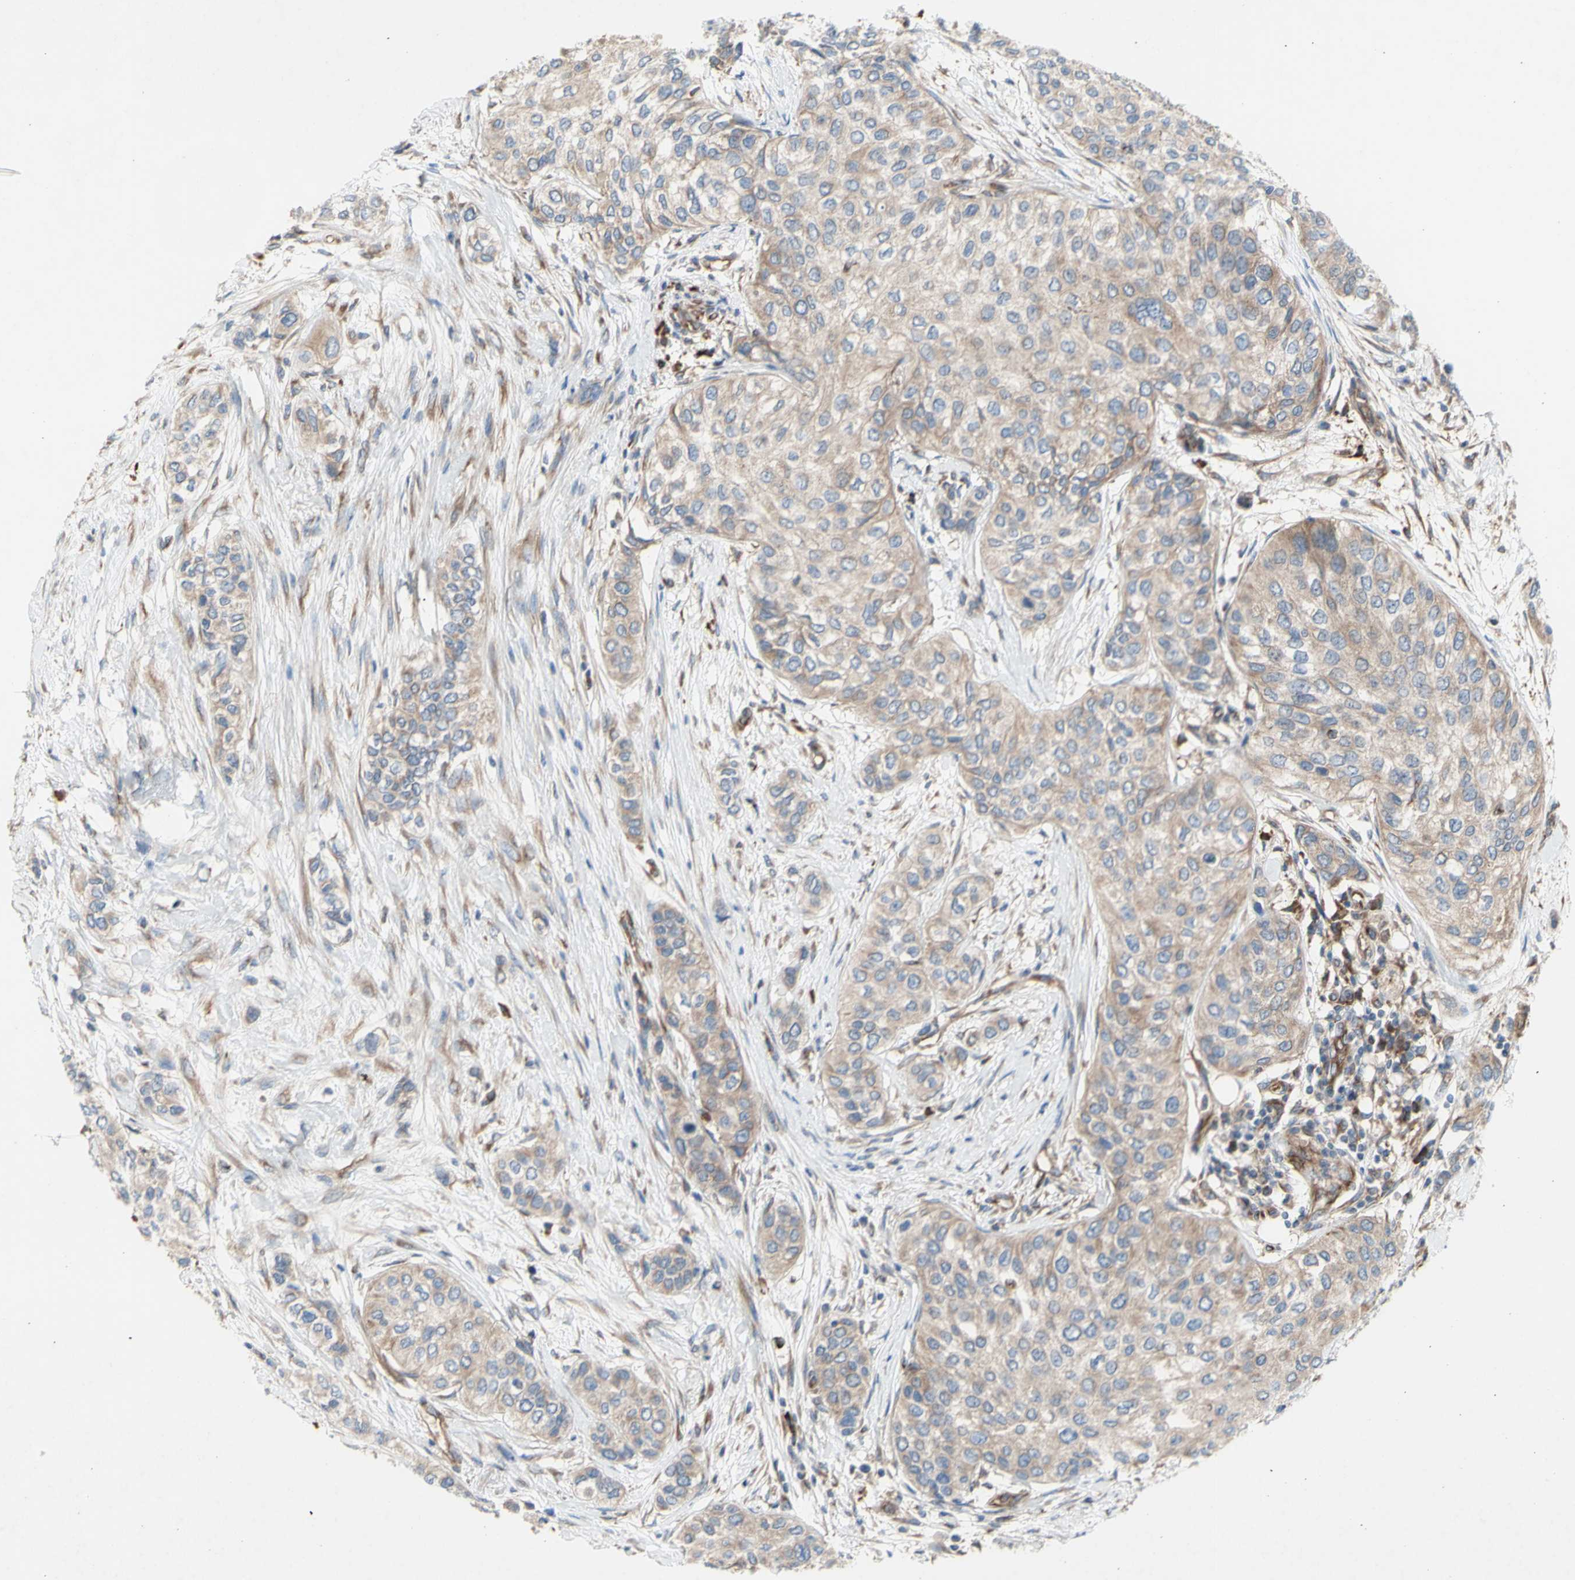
{"staining": {"intensity": "weak", "quantity": ">75%", "location": "cytoplasmic/membranous"}, "tissue": "urothelial cancer", "cell_type": "Tumor cells", "image_type": "cancer", "snomed": [{"axis": "morphology", "description": "Urothelial carcinoma, High grade"}, {"axis": "topography", "description": "Urinary bladder"}], "caption": "Brown immunohistochemical staining in human urothelial carcinoma (high-grade) displays weak cytoplasmic/membranous positivity in about >75% of tumor cells. The staining was performed using DAB, with brown indicating positive protein expression. Nuclei are stained blue with hematoxylin.", "gene": "KLC1", "patient": {"sex": "female", "age": 56}}